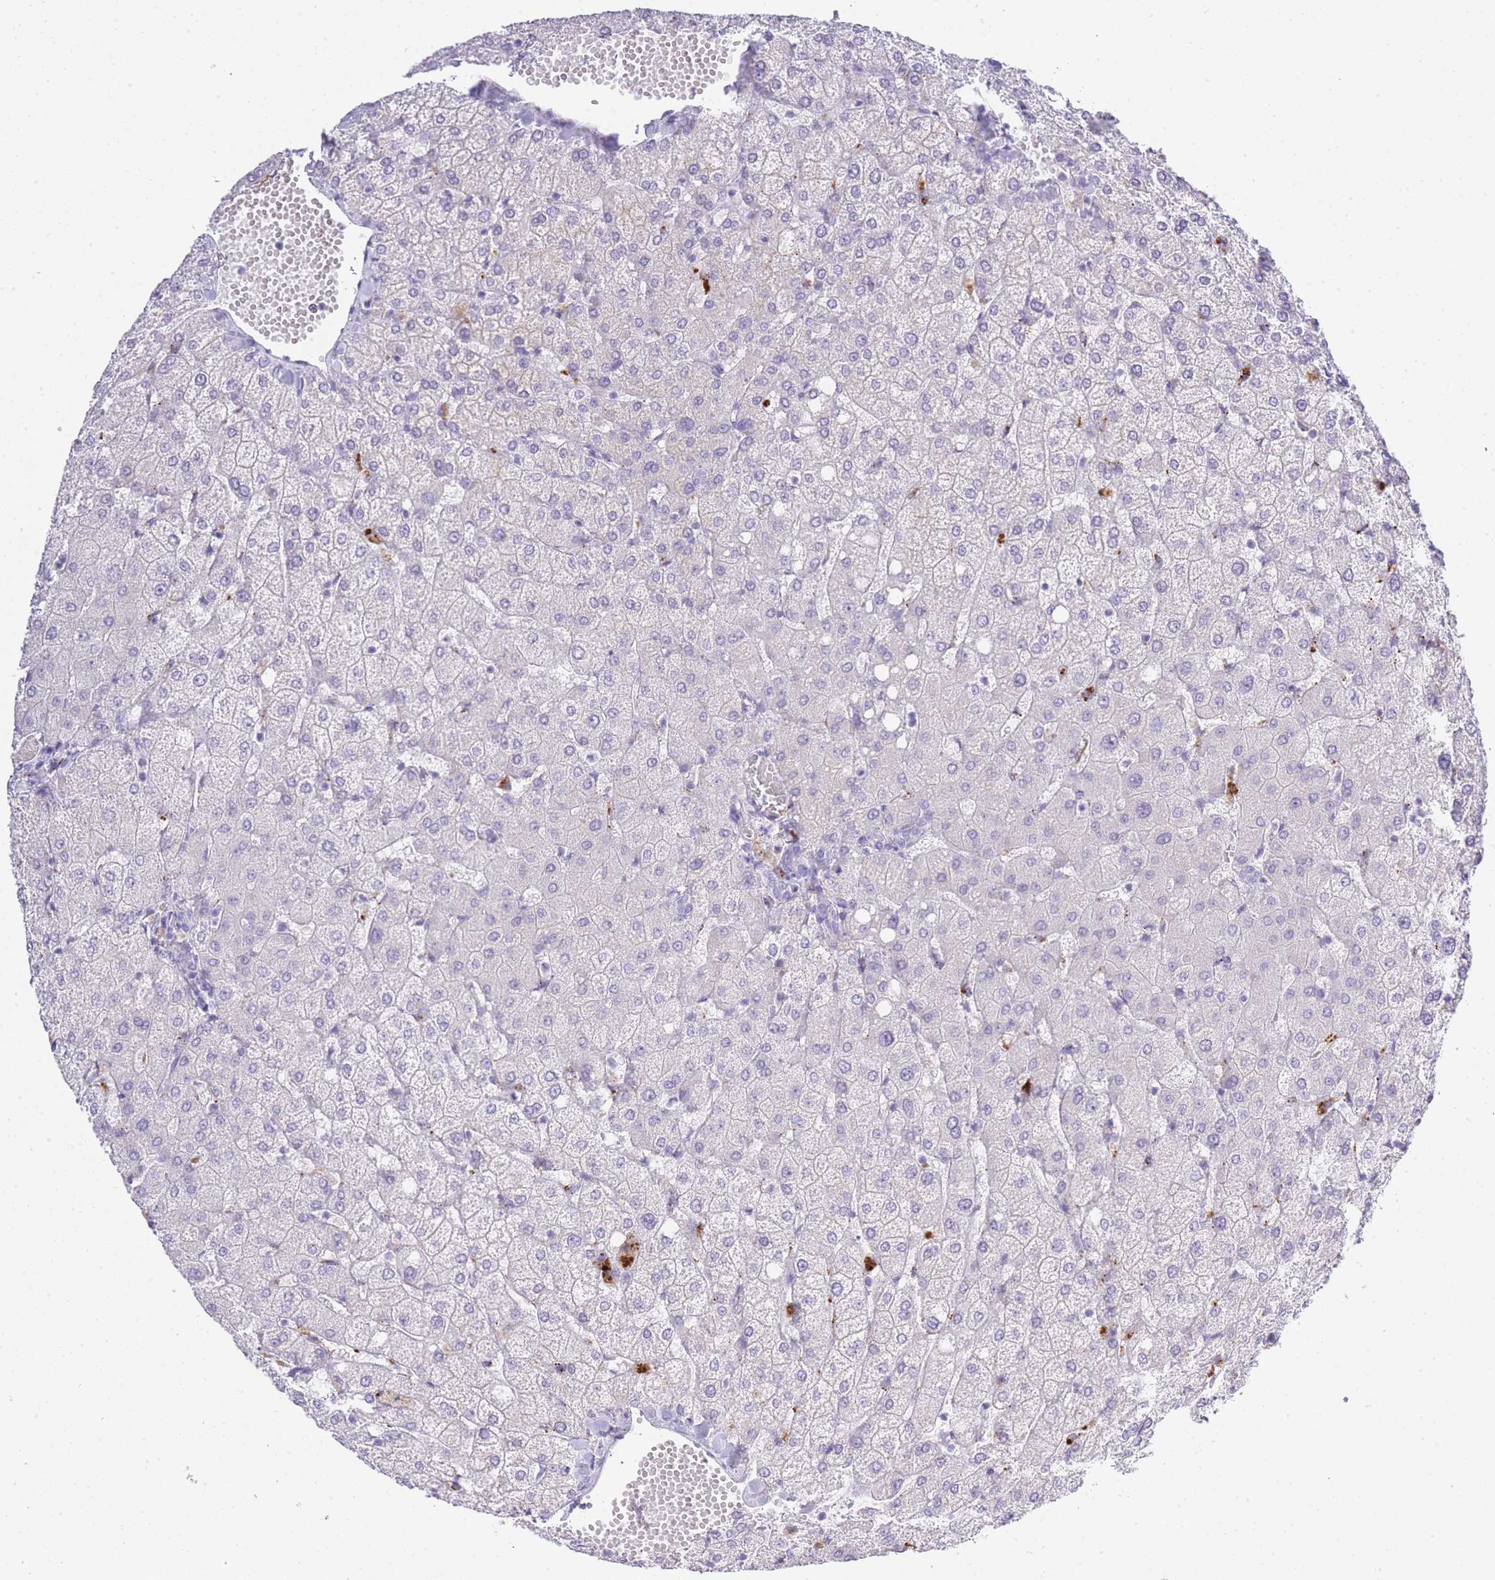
{"staining": {"intensity": "negative", "quantity": "none", "location": "none"}, "tissue": "liver", "cell_type": "Cholangiocytes", "image_type": "normal", "snomed": [{"axis": "morphology", "description": "Normal tissue, NOS"}, {"axis": "topography", "description": "Liver"}], "caption": "Immunohistochemistry of unremarkable human liver demonstrates no positivity in cholangiocytes.", "gene": "RHO", "patient": {"sex": "female", "age": 54}}